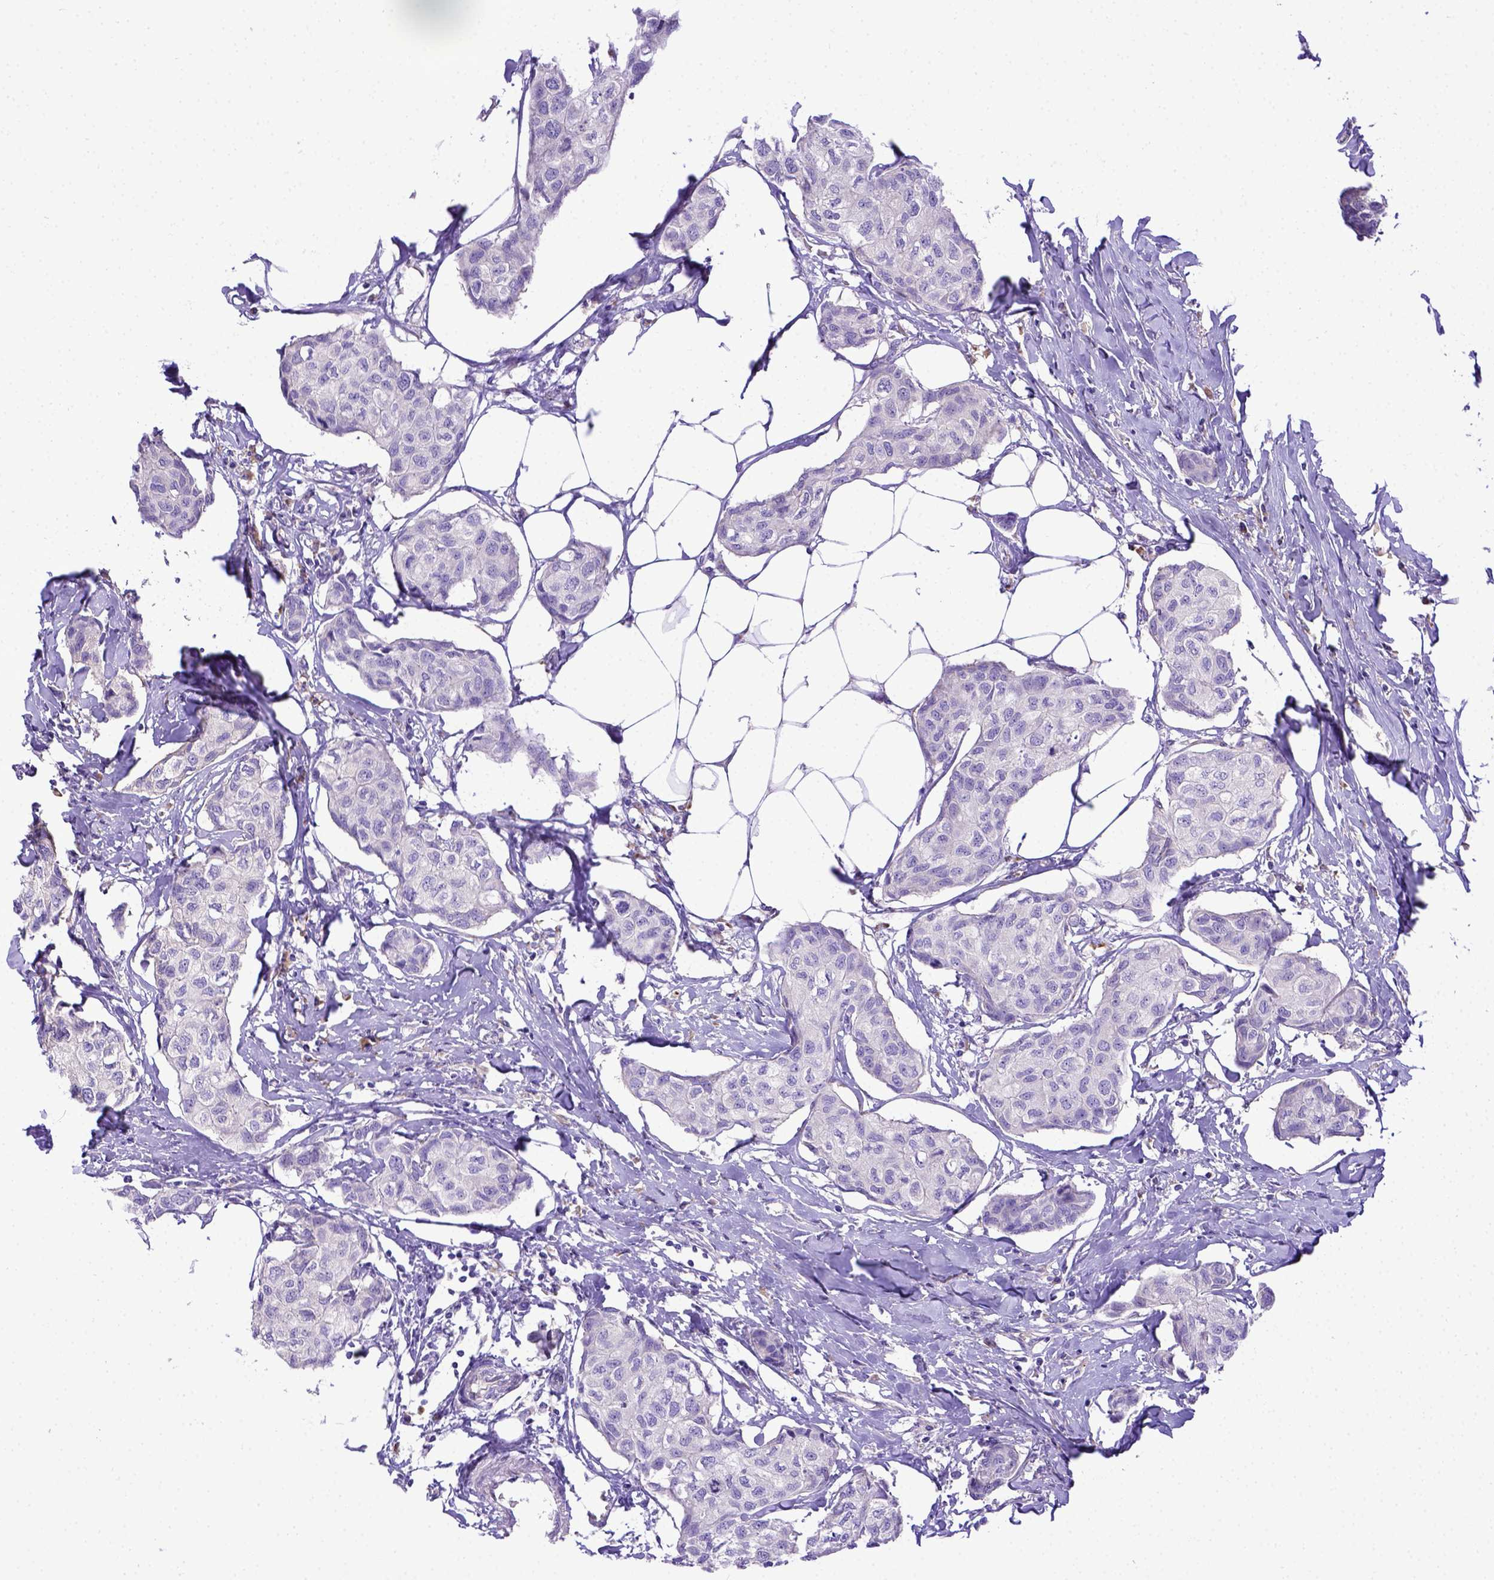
{"staining": {"intensity": "negative", "quantity": "none", "location": "none"}, "tissue": "breast cancer", "cell_type": "Tumor cells", "image_type": "cancer", "snomed": [{"axis": "morphology", "description": "Duct carcinoma"}, {"axis": "topography", "description": "Breast"}], "caption": "Breast invasive ductal carcinoma was stained to show a protein in brown. There is no significant expression in tumor cells.", "gene": "CFAP300", "patient": {"sex": "female", "age": 80}}